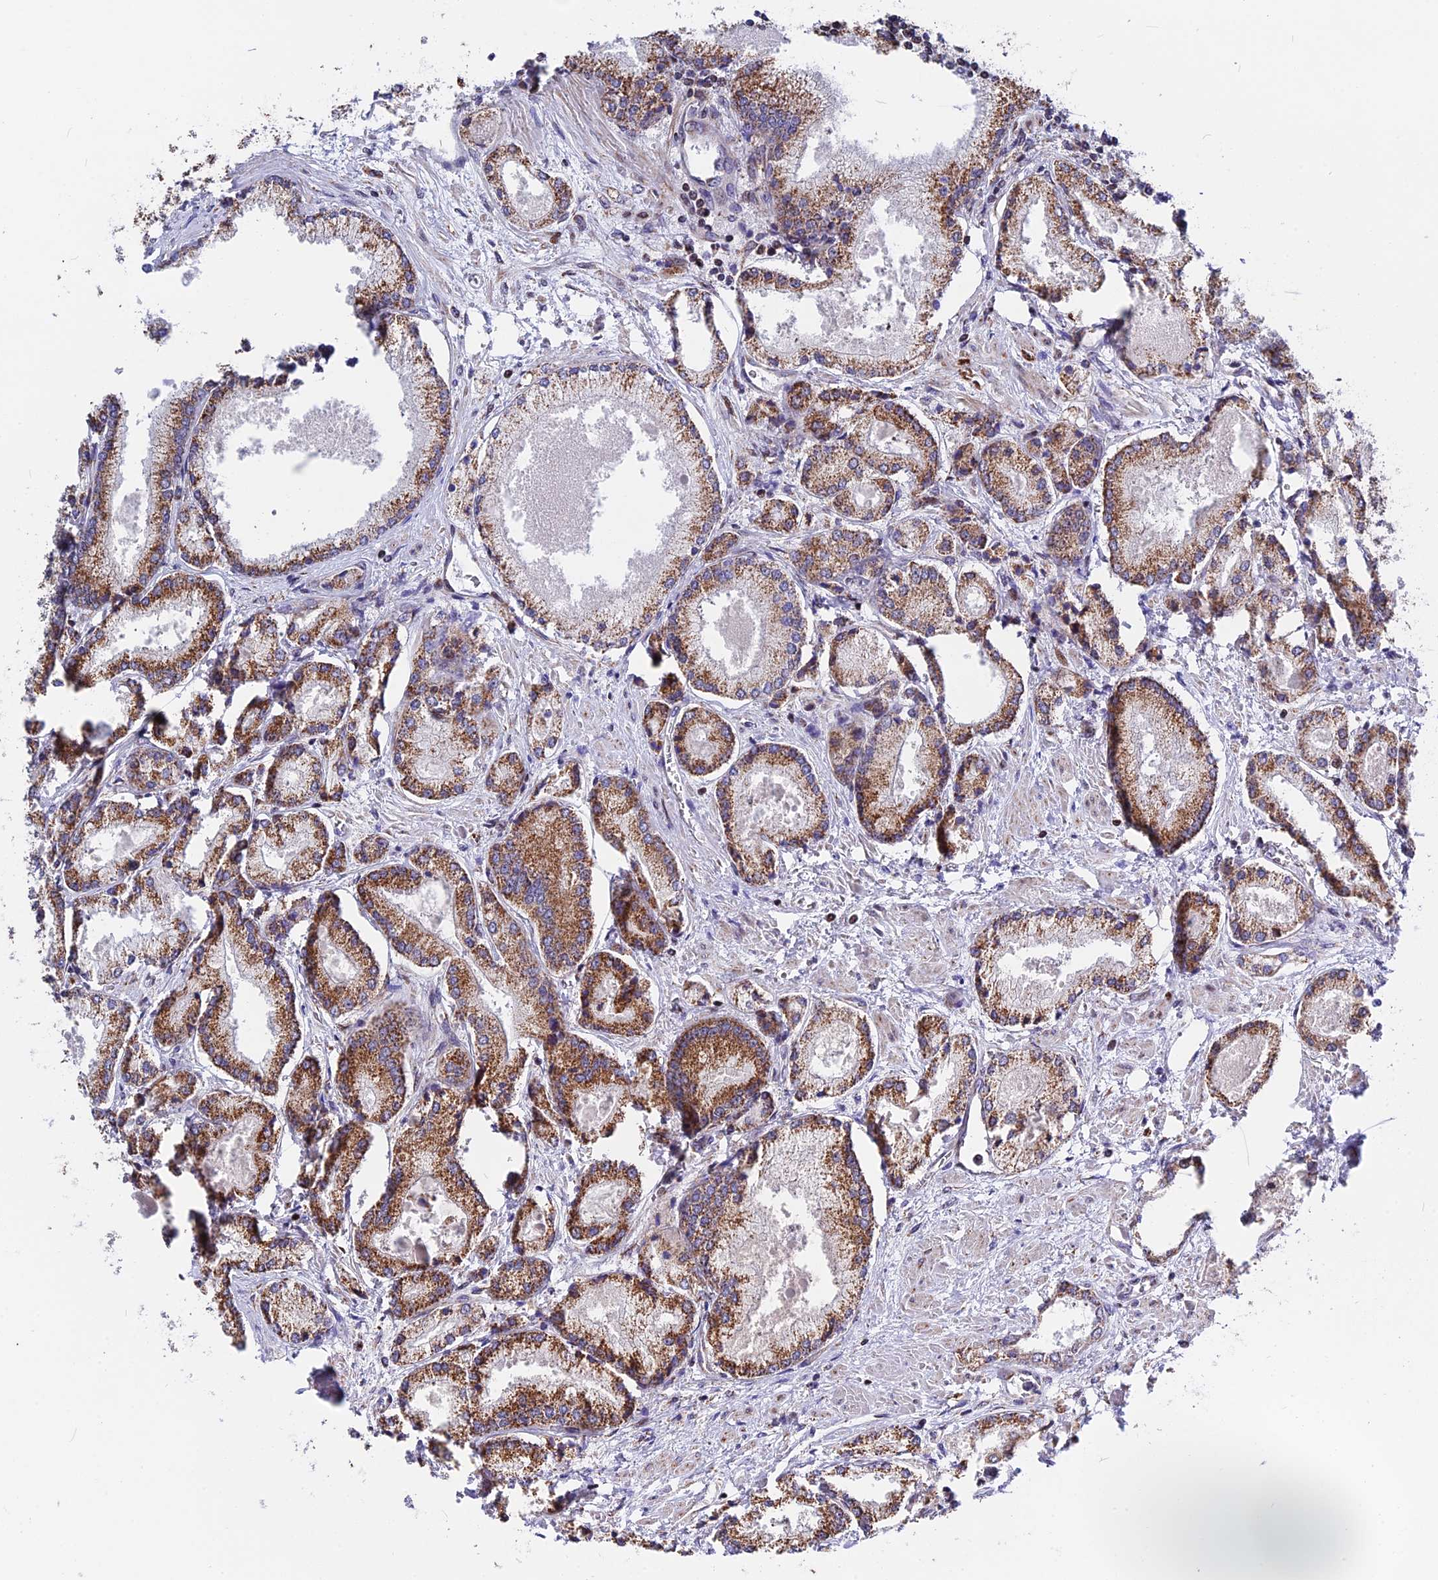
{"staining": {"intensity": "moderate", "quantity": ">75%", "location": "cytoplasmic/membranous"}, "tissue": "prostate cancer", "cell_type": "Tumor cells", "image_type": "cancer", "snomed": [{"axis": "morphology", "description": "Adenocarcinoma, Low grade"}, {"axis": "topography", "description": "Prostate"}], "caption": "The immunohistochemical stain labels moderate cytoplasmic/membranous expression in tumor cells of adenocarcinoma (low-grade) (prostate) tissue. Using DAB (3,3'-diaminobenzidine) (brown) and hematoxylin (blue) stains, captured at high magnification using brightfield microscopy.", "gene": "FAM174C", "patient": {"sex": "male", "age": 74}}